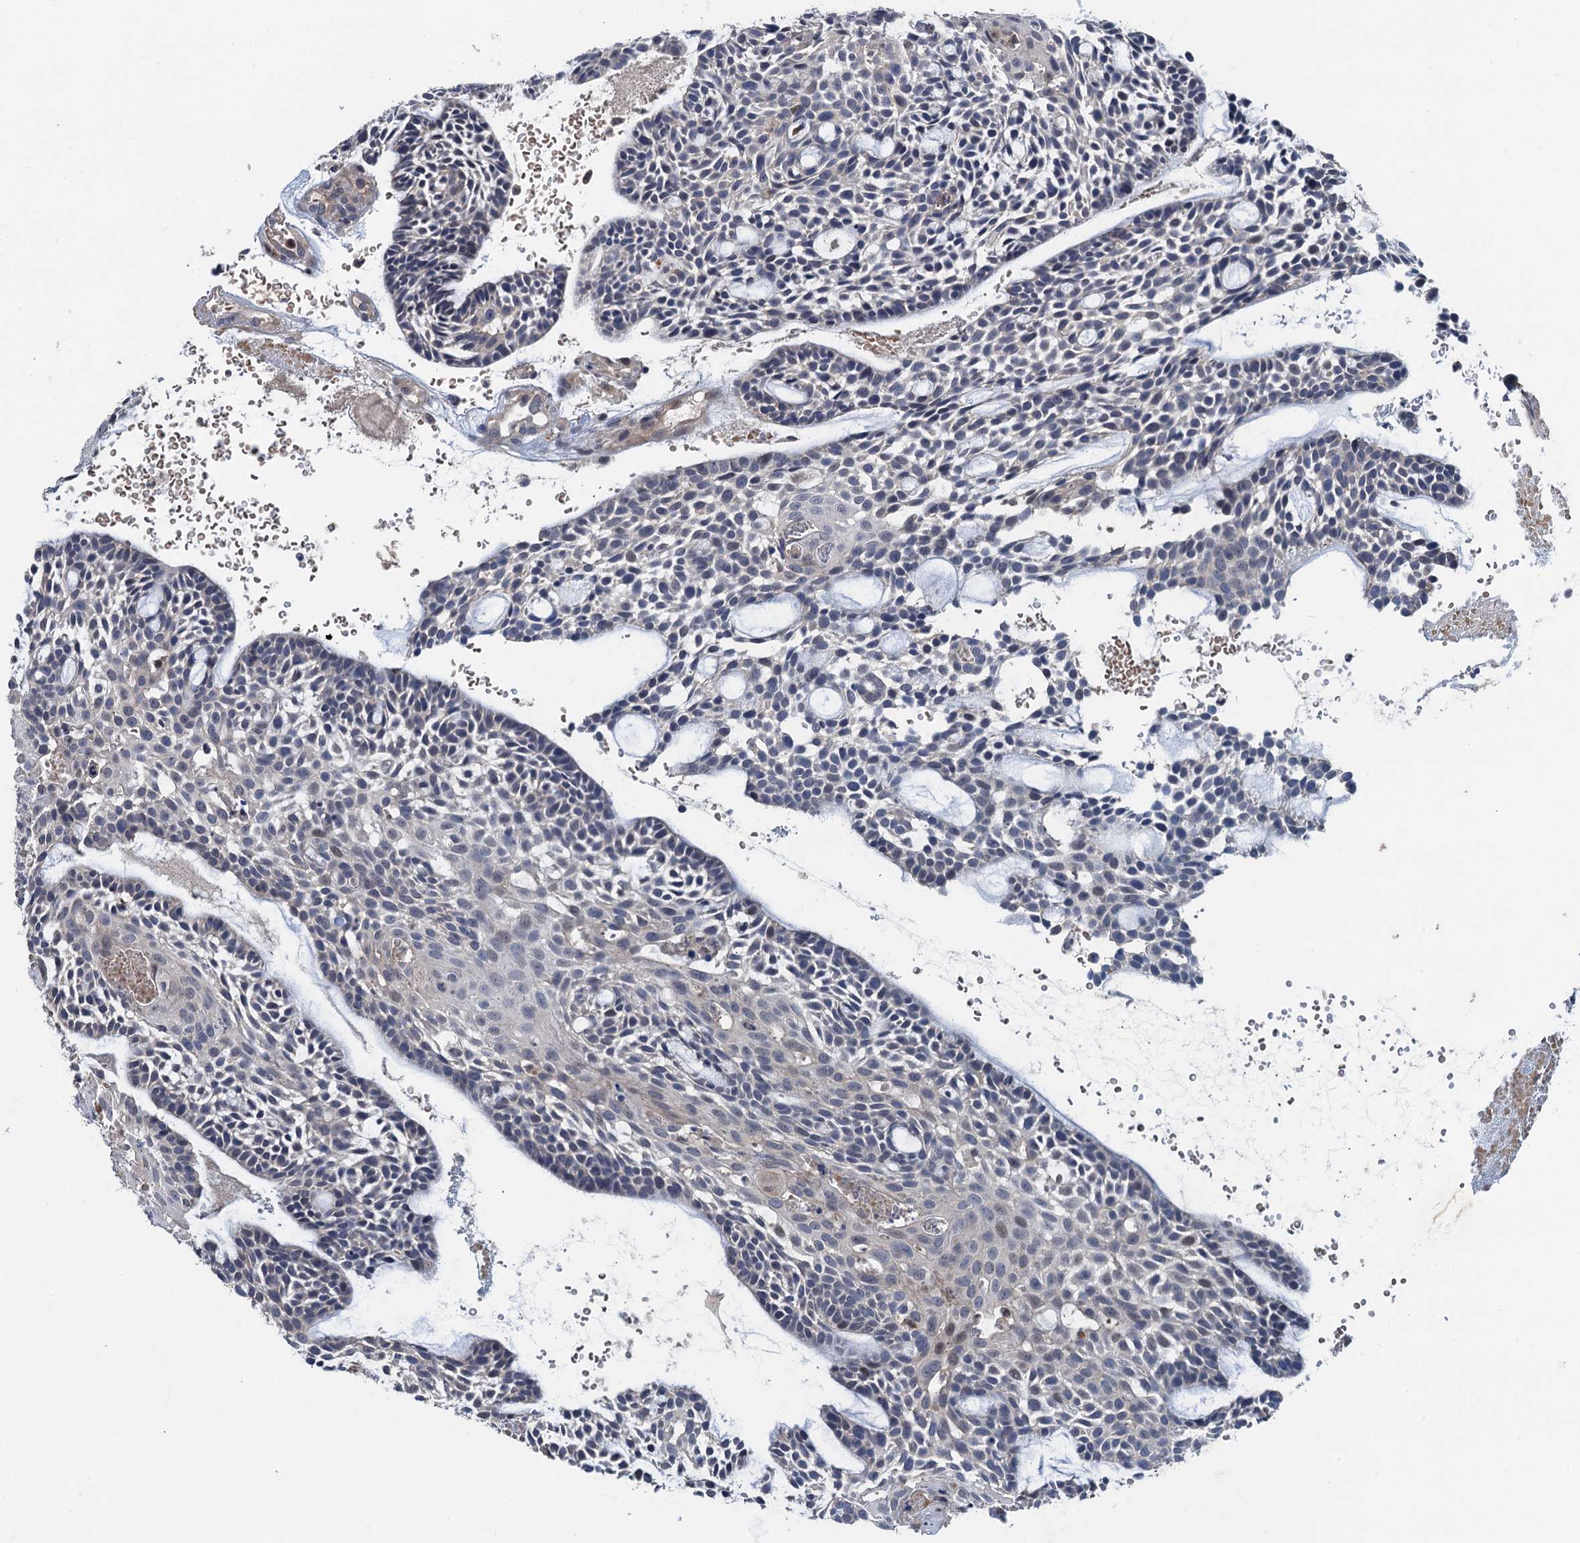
{"staining": {"intensity": "negative", "quantity": "none", "location": "none"}, "tissue": "head and neck cancer", "cell_type": "Tumor cells", "image_type": "cancer", "snomed": [{"axis": "morphology", "description": "Adenocarcinoma, NOS"}, {"axis": "topography", "description": "Subcutis"}, {"axis": "topography", "description": "Head-Neck"}], "caption": "Immunohistochemistry image of human head and neck adenocarcinoma stained for a protein (brown), which shows no expression in tumor cells. Brightfield microscopy of immunohistochemistry stained with DAB (3,3'-diaminobenzidine) (brown) and hematoxylin (blue), captured at high magnification.", "gene": "MYO16", "patient": {"sex": "female", "age": 73}}